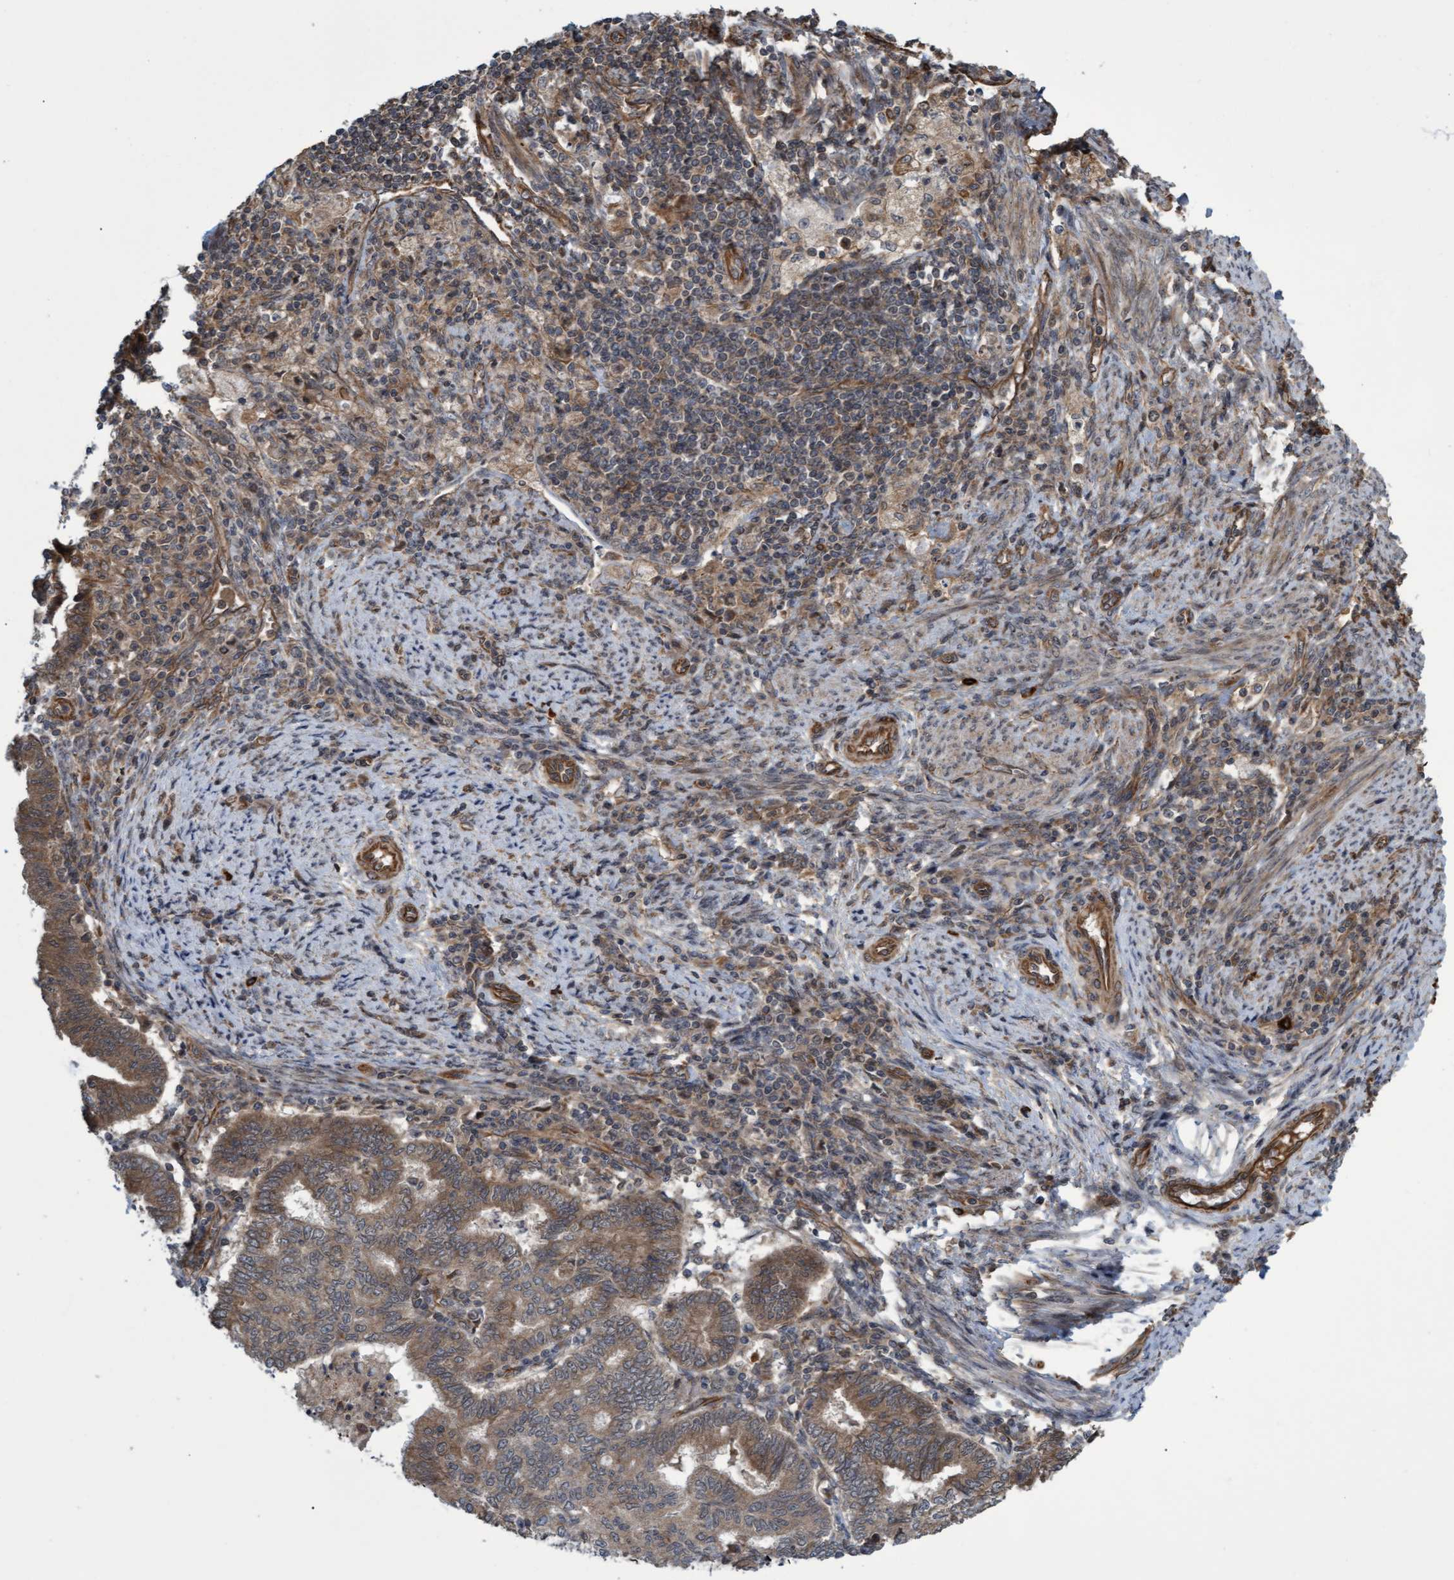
{"staining": {"intensity": "moderate", "quantity": ">75%", "location": "cytoplasmic/membranous"}, "tissue": "endometrial cancer", "cell_type": "Tumor cells", "image_type": "cancer", "snomed": [{"axis": "morphology", "description": "Polyp, NOS"}, {"axis": "morphology", "description": "Adenocarcinoma, NOS"}, {"axis": "morphology", "description": "Adenoma, NOS"}, {"axis": "topography", "description": "Endometrium"}], "caption": "Protein analysis of endometrial polyp tissue displays moderate cytoplasmic/membranous positivity in approximately >75% of tumor cells.", "gene": "TNFRSF10B", "patient": {"sex": "female", "age": 79}}